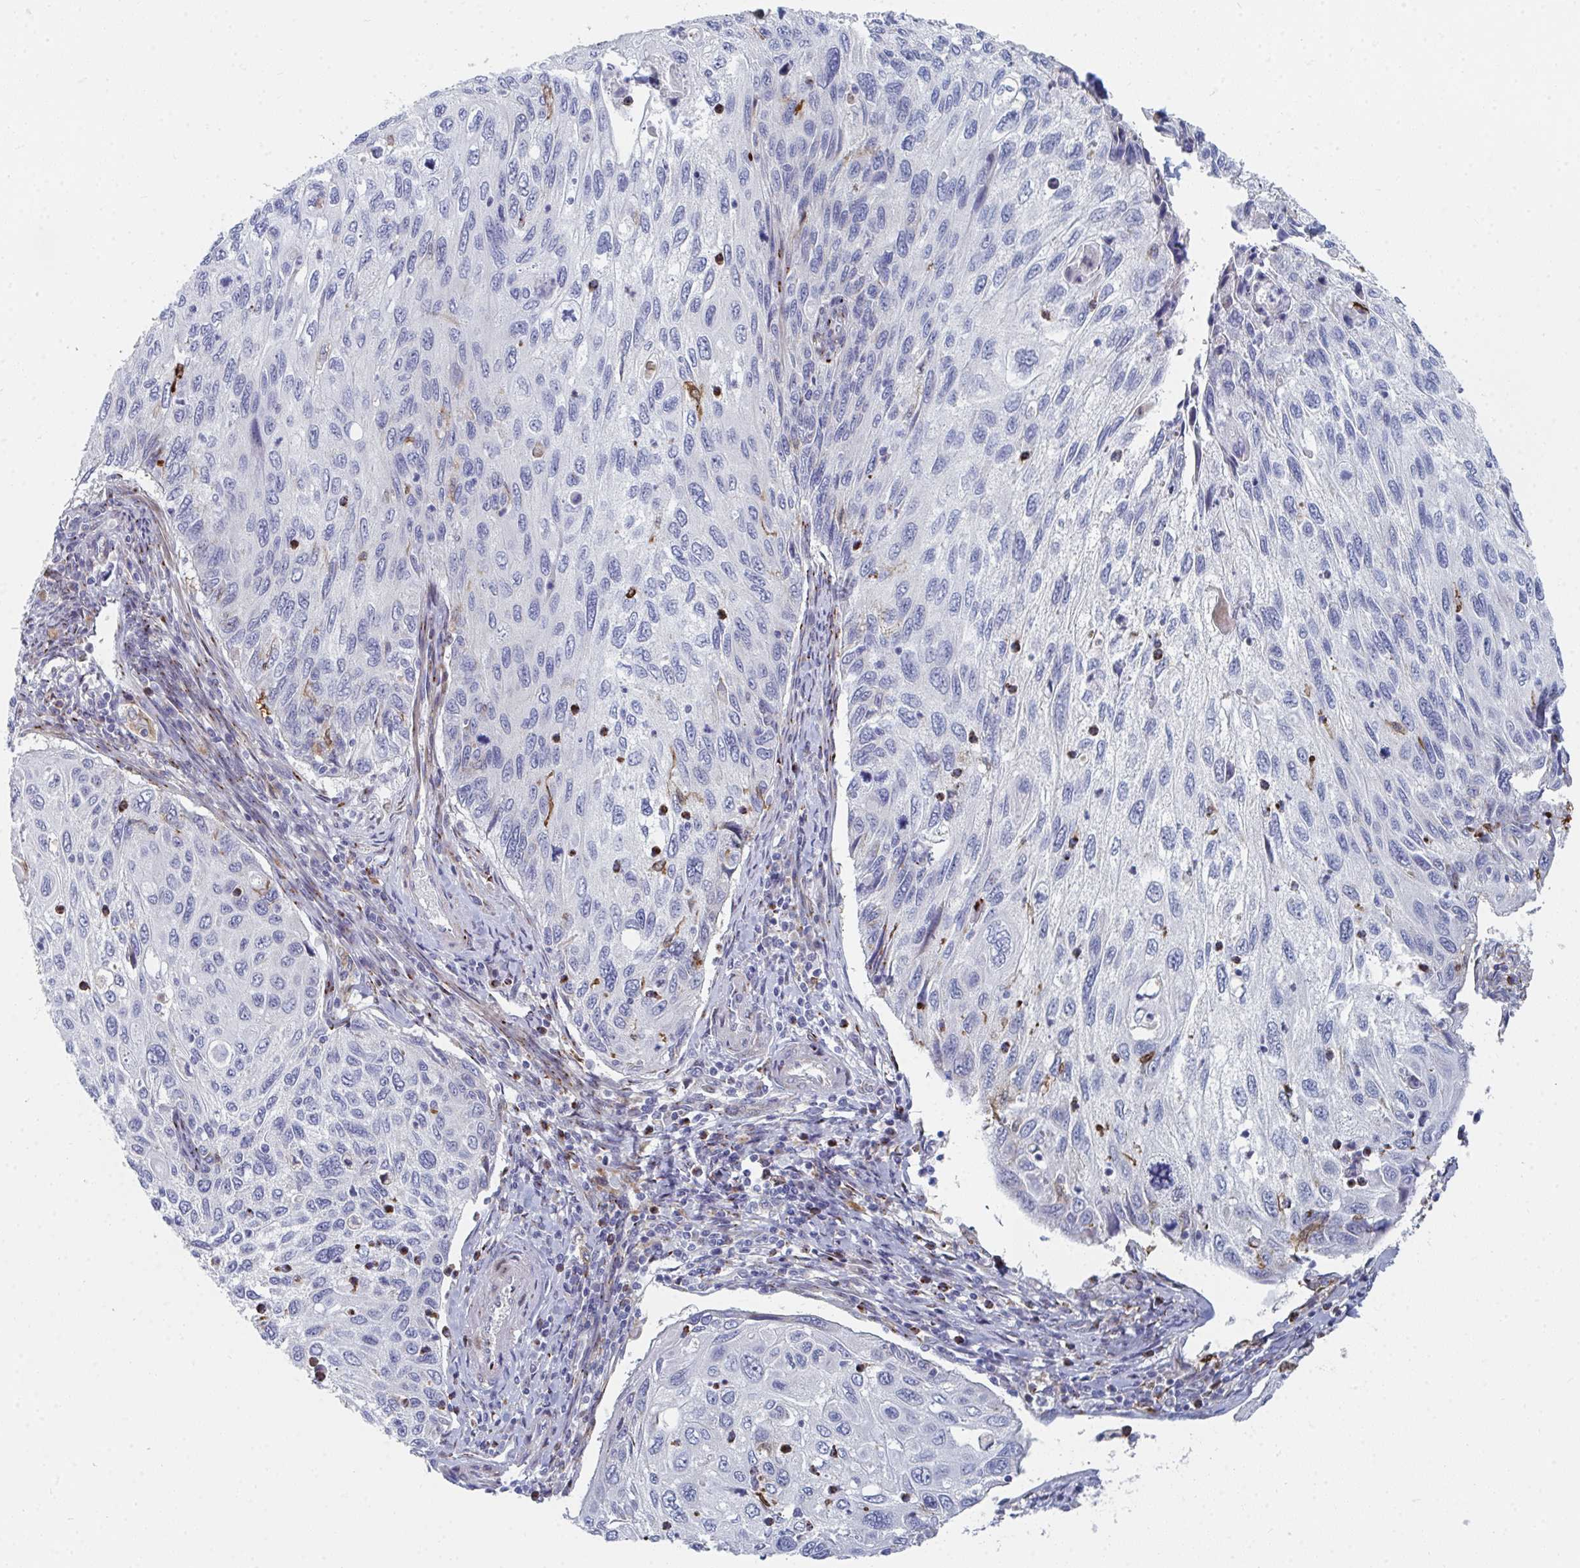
{"staining": {"intensity": "negative", "quantity": "none", "location": "none"}, "tissue": "cervical cancer", "cell_type": "Tumor cells", "image_type": "cancer", "snomed": [{"axis": "morphology", "description": "Squamous cell carcinoma, NOS"}, {"axis": "topography", "description": "Cervix"}], "caption": "Photomicrograph shows no protein expression in tumor cells of cervical squamous cell carcinoma tissue. The staining was performed using DAB to visualize the protein expression in brown, while the nuclei were stained in blue with hematoxylin (Magnification: 20x).", "gene": "PSMG1", "patient": {"sex": "female", "age": 70}}